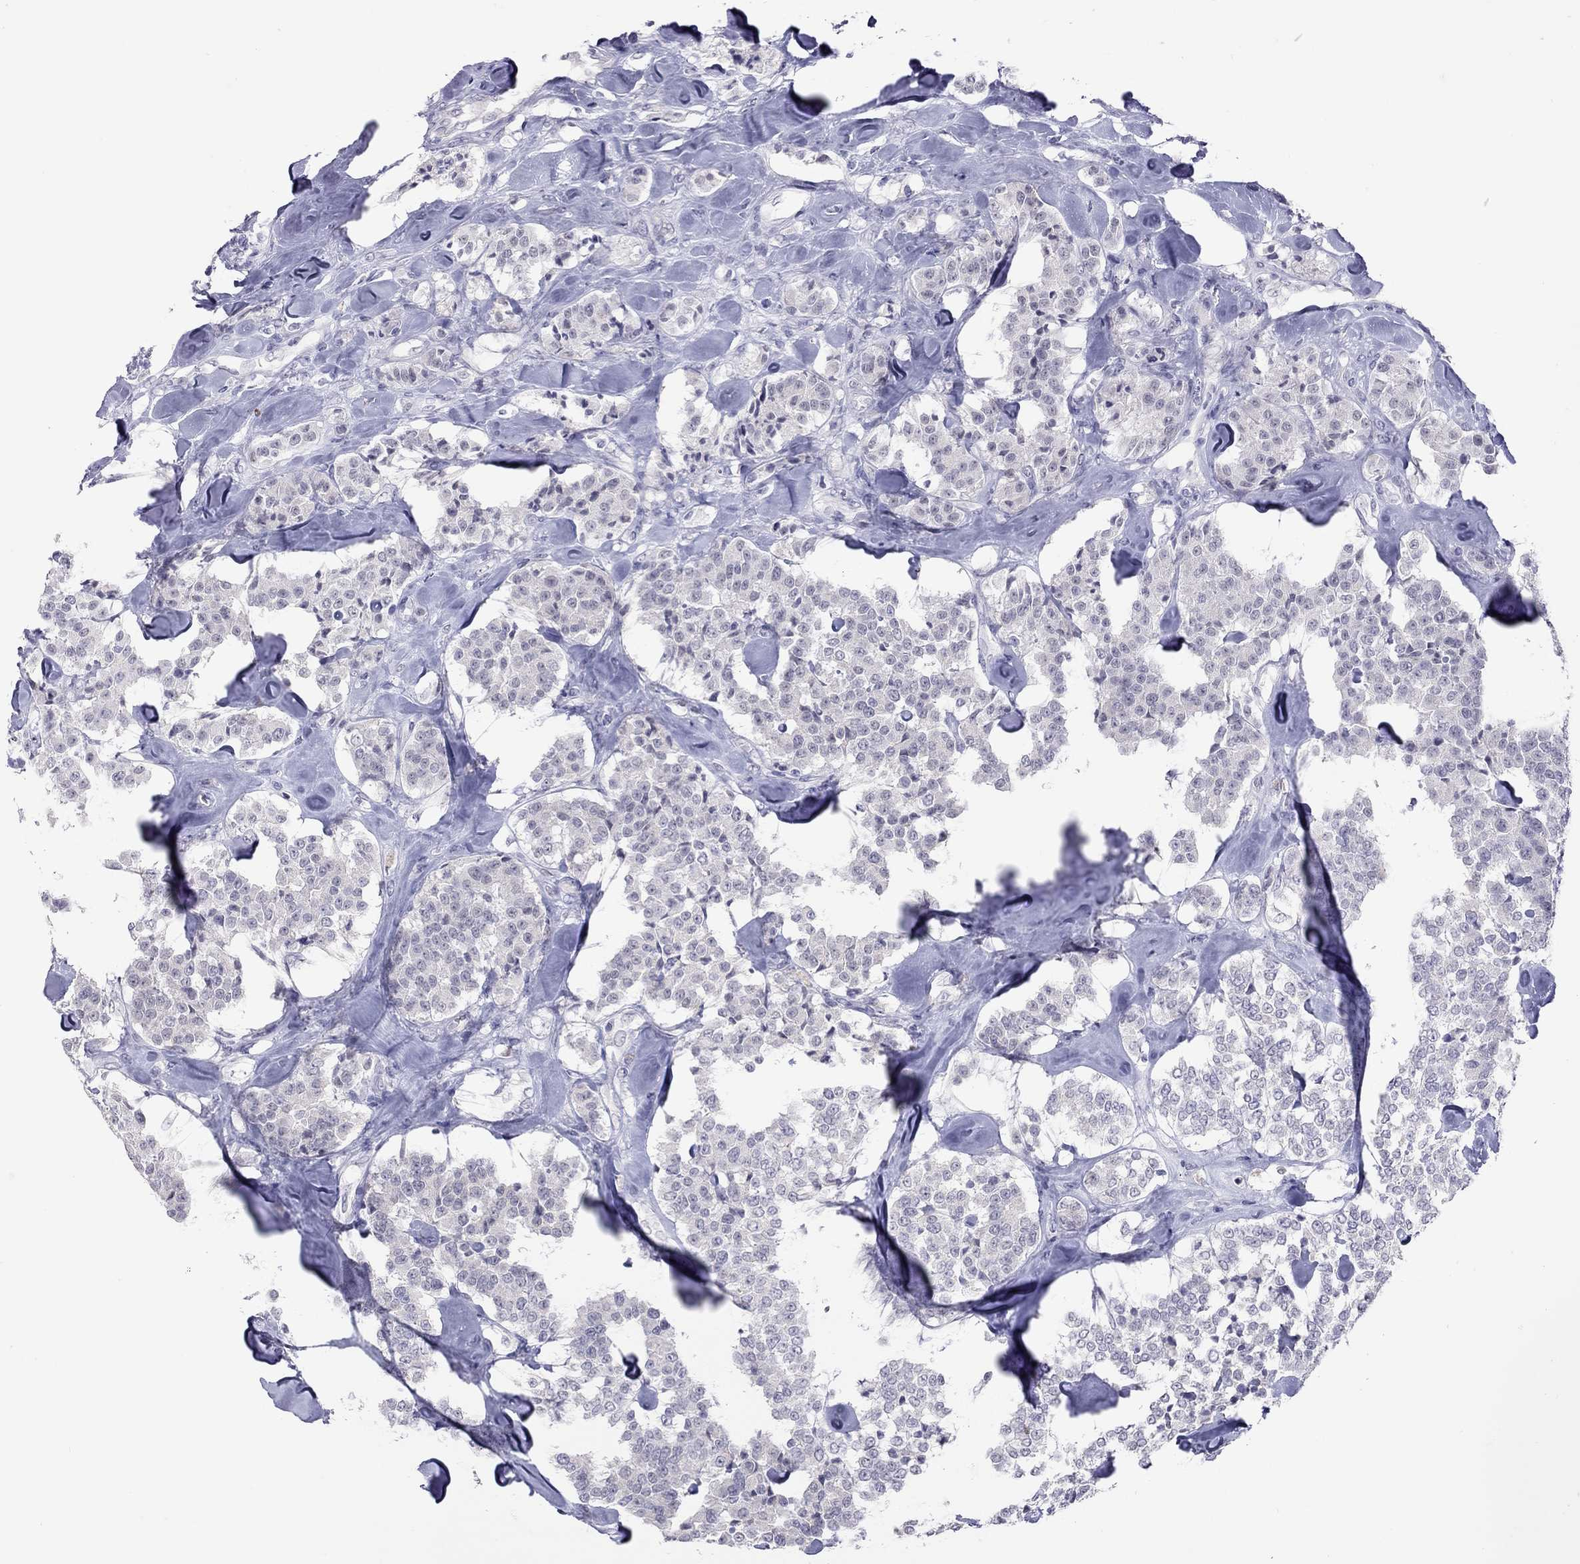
{"staining": {"intensity": "negative", "quantity": "none", "location": "none"}, "tissue": "carcinoid", "cell_type": "Tumor cells", "image_type": "cancer", "snomed": [{"axis": "morphology", "description": "Carcinoid, malignant, NOS"}, {"axis": "topography", "description": "Pancreas"}], "caption": "Immunohistochemistry of human carcinoid displays no positivity in tumor cells. Brightfield microscopy of immunohistochemistry stained with DAB (3,3'-diaminobenzidine) (brown) and hematoxylin (blue), captured at high magnification.", "gene": "JHY", "patient": {"sex": "male", "age": 41}}